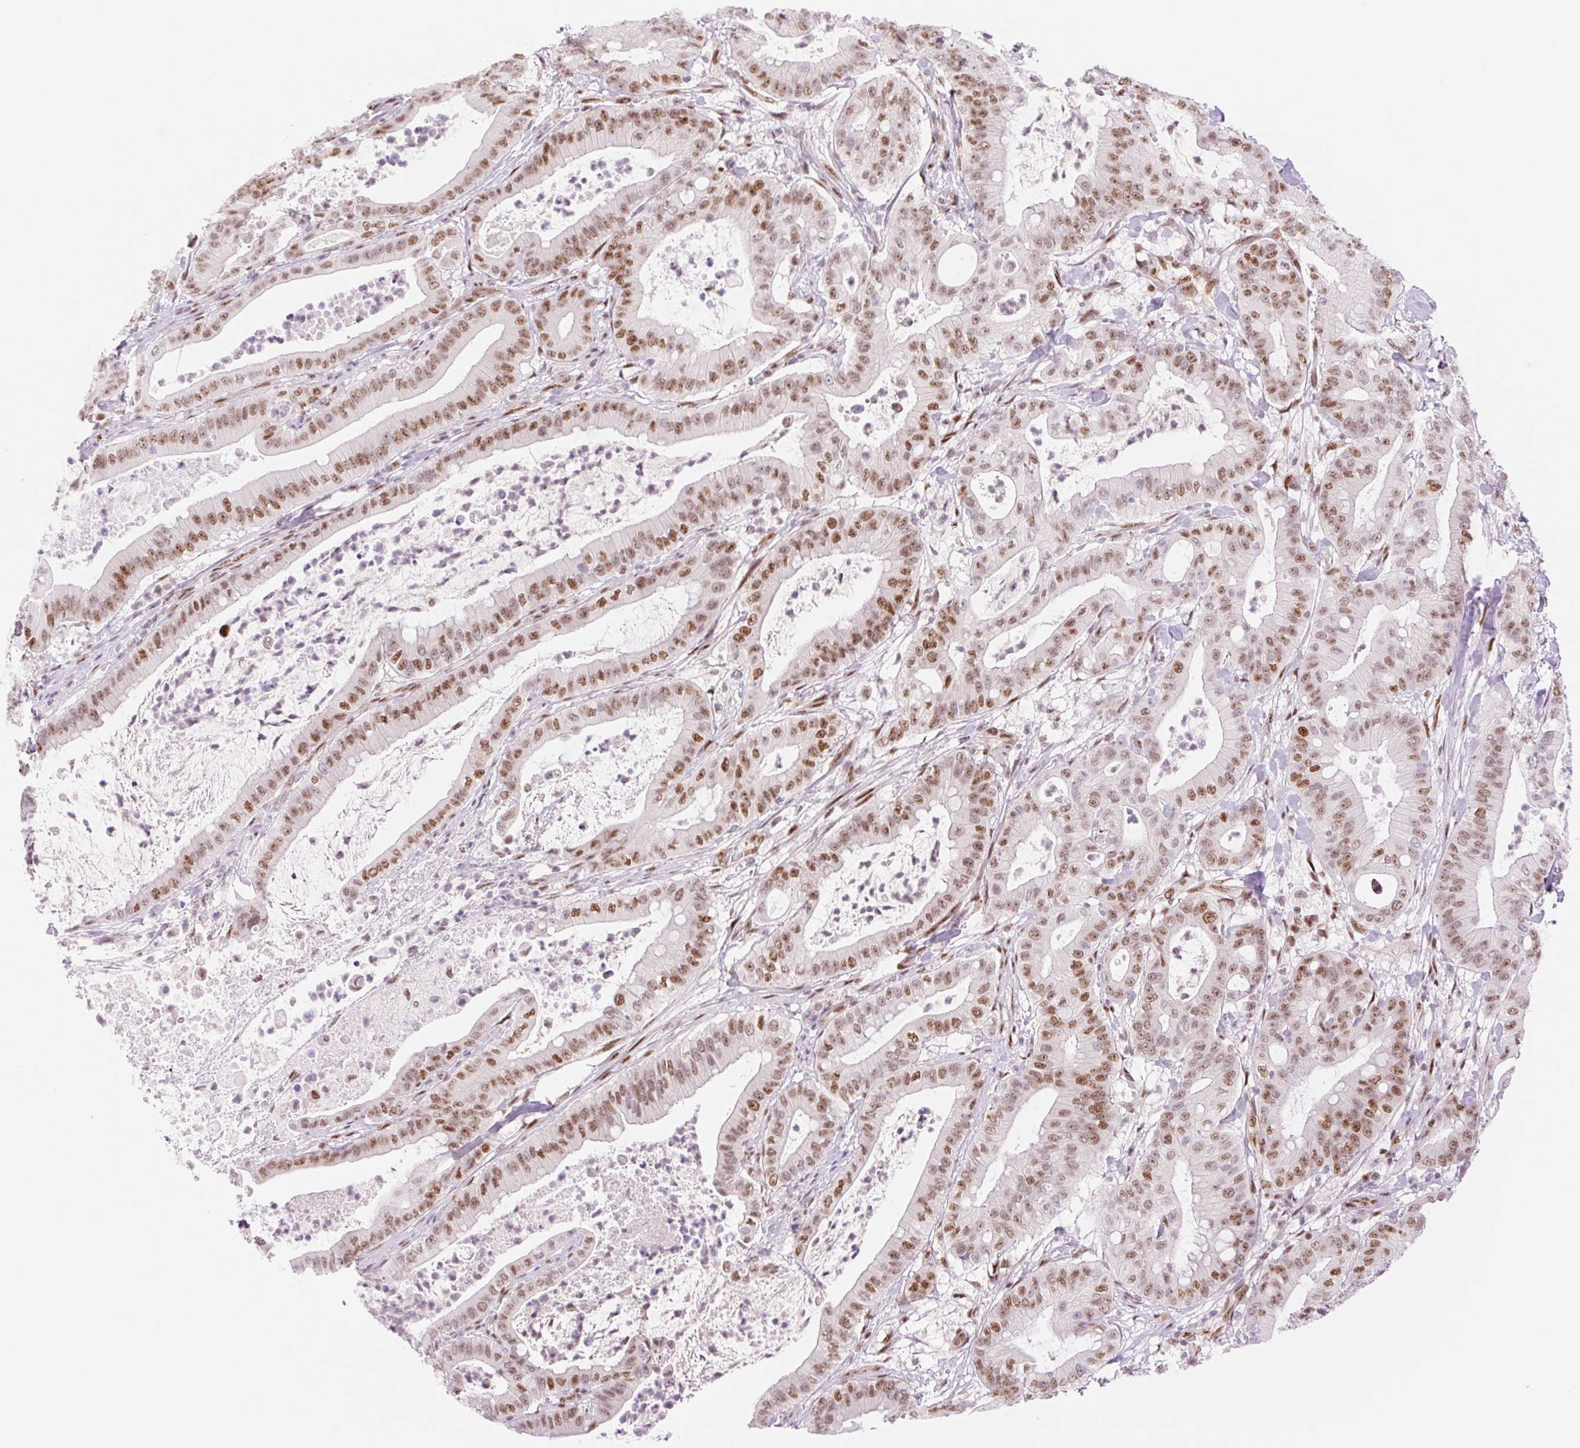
{"staining": {"intensity": "moderate", "quantity": ">75%", "location": "nuclear"}, "tissue": "pancreatic cancer", "cell_type": "Tumor cells", "image_type": "cancer", "snomed": [{"axis": "morphology", "description": "Adenocarcinoma, NOS"}, {"axis": "topography", "description": "Pancreas"}], "caption": "About >75% of tumor cells in human pancreatic cancer (adenocarcinoma) display moderate nuclear protein positivity as visualized by brown immunohistochemical staining.", "gene": "PRDM11", "patient": {"sex": "male", "age": 71}}